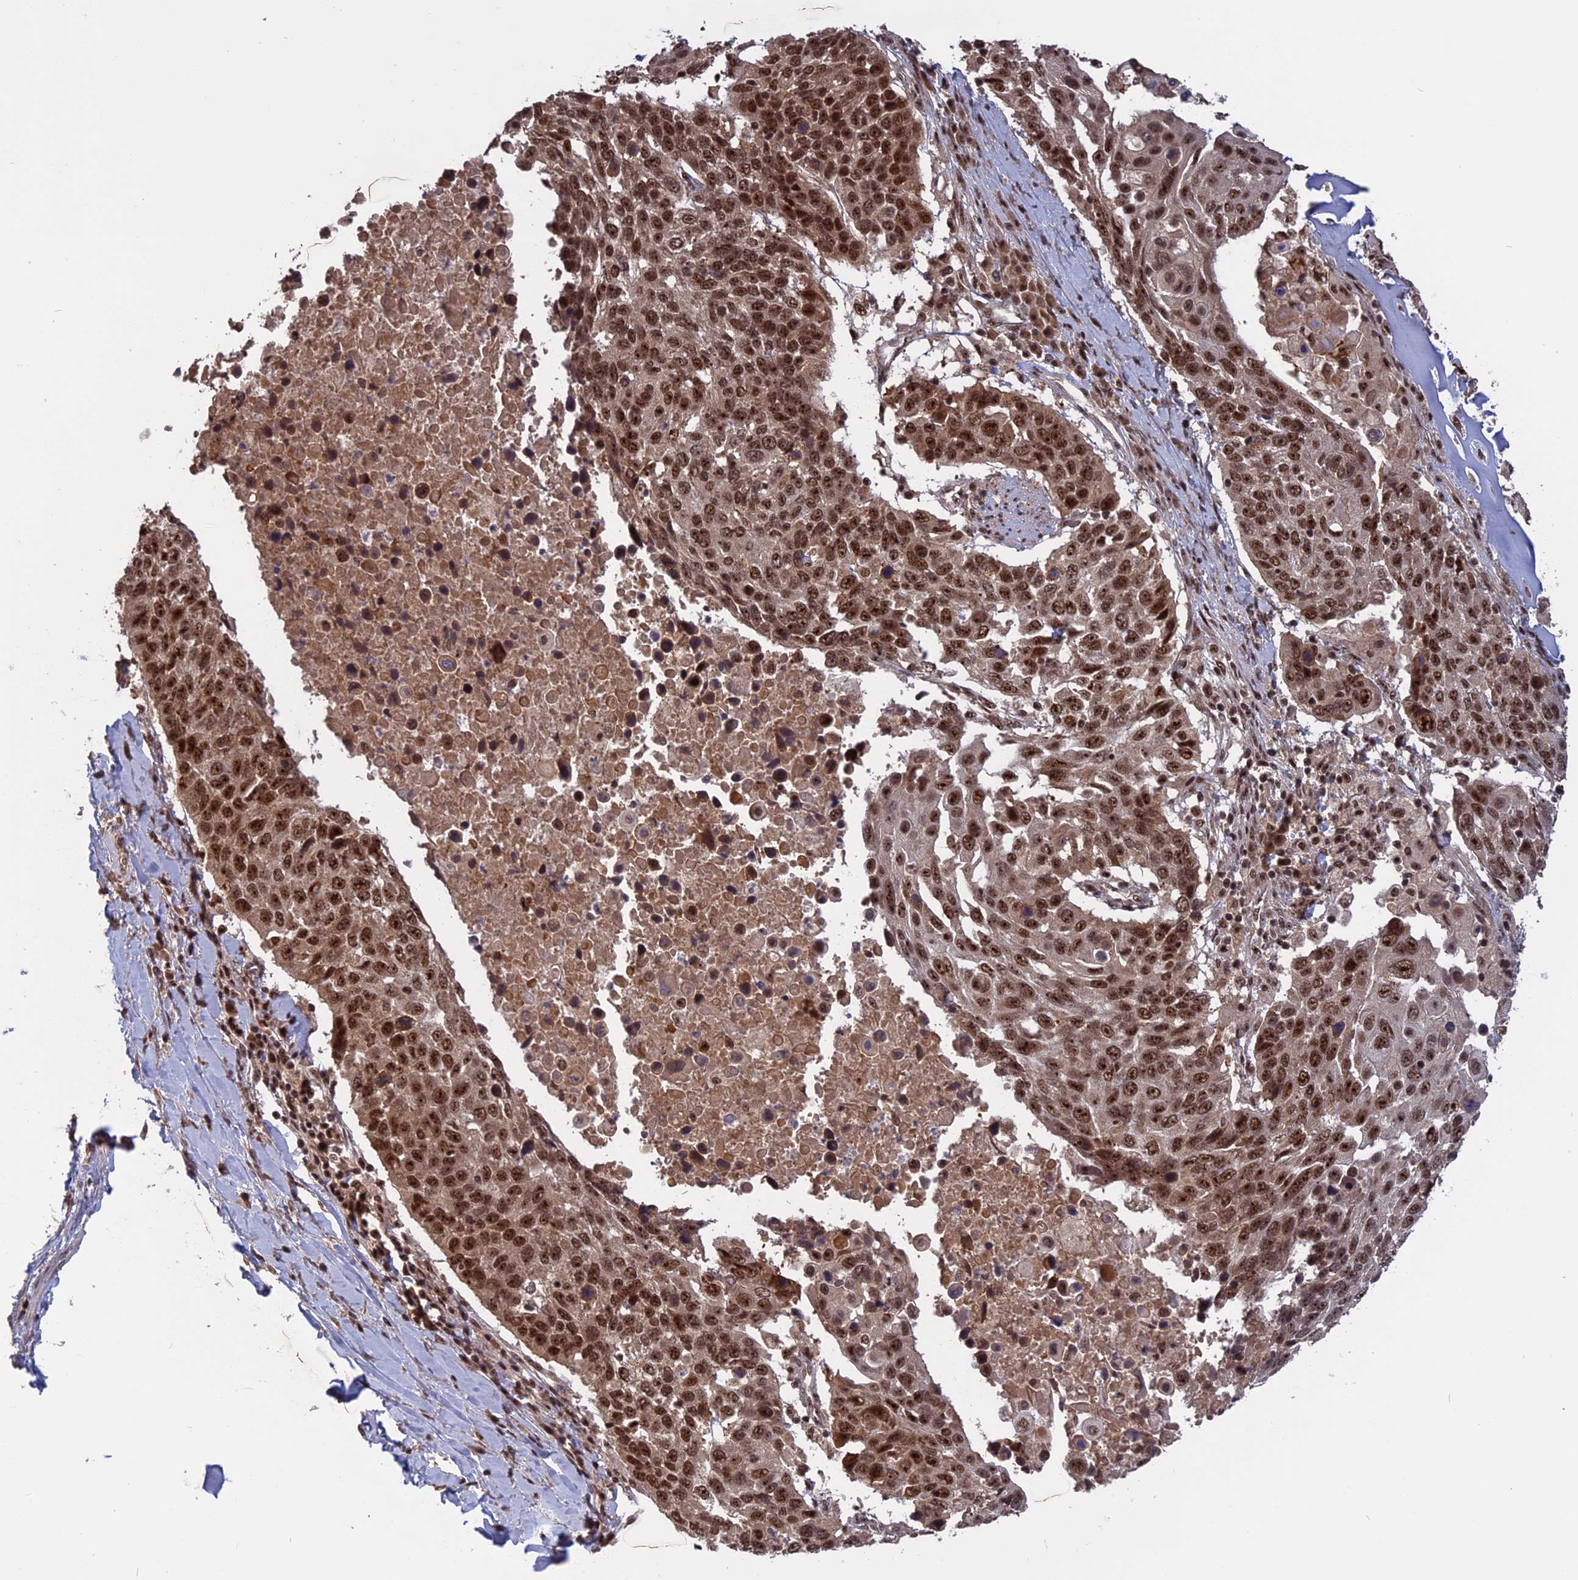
{"staining": {"intensity": "strong", "quantity": ">75%", "location": "nuclear"}, "tissue": "lung cancer", "cell_type": "Tumor cells", "image_type": "cancer", "snomed": [{"axis": "morphology", "description": "Squamous cell carcinoma, NOS"}, {"axis": "topography", "description": "Lung"}], "caption": "A brown stain shows strong nuclear expression of a protein in human lung squamous cell carcinoma tumor cells.", "gene": "CACTIN", "patient": {"sex": "male", "age": 66}}